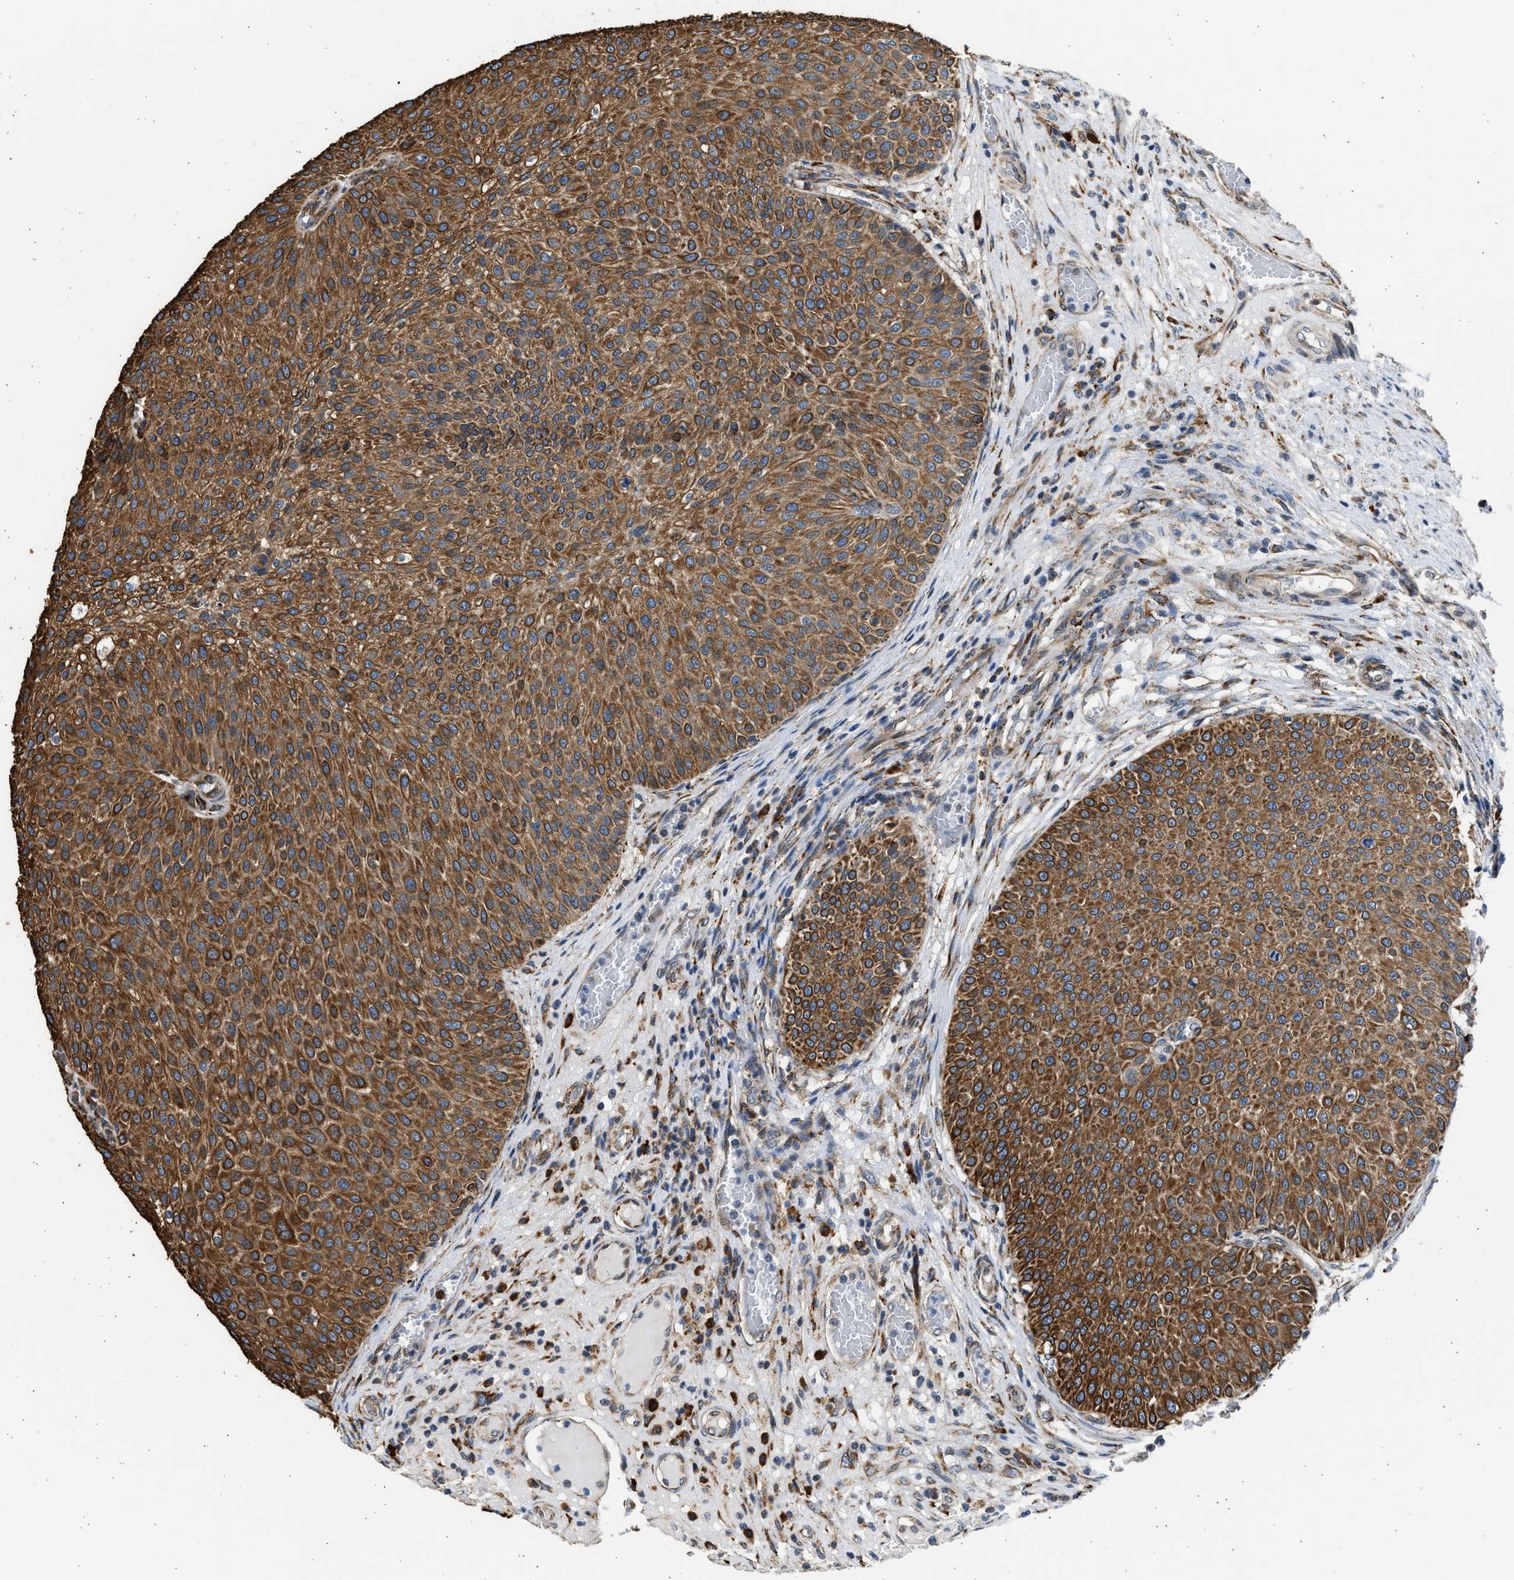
{"staining": {"intensity": "strong", "quantity": ">75%", "location": "cytoplasmic/membranous"}, "tissue": "urothelial cancer", "cell_type": "Tumor cells", "image_type": "cancer", "snomed": [{"axis": "morphology", "description": "Urothelial carcinoma, Low grade"}, {"axis": "topography", "description": "Smooth muscle"}, {"axis": "topography", "description": "Urinary bladder"}], "caption": "The micrograph exhibits immunohistochemical staining of urothelial carcinoma (low-grade). There is strong cytoplasmic/membranous positivity is identified in about >75% of tumor cells. (Brightfield microscopy of DAB IHC at high magnification).", "gene": "PLD2", "patient": {"sex": "male", "age": 60}}